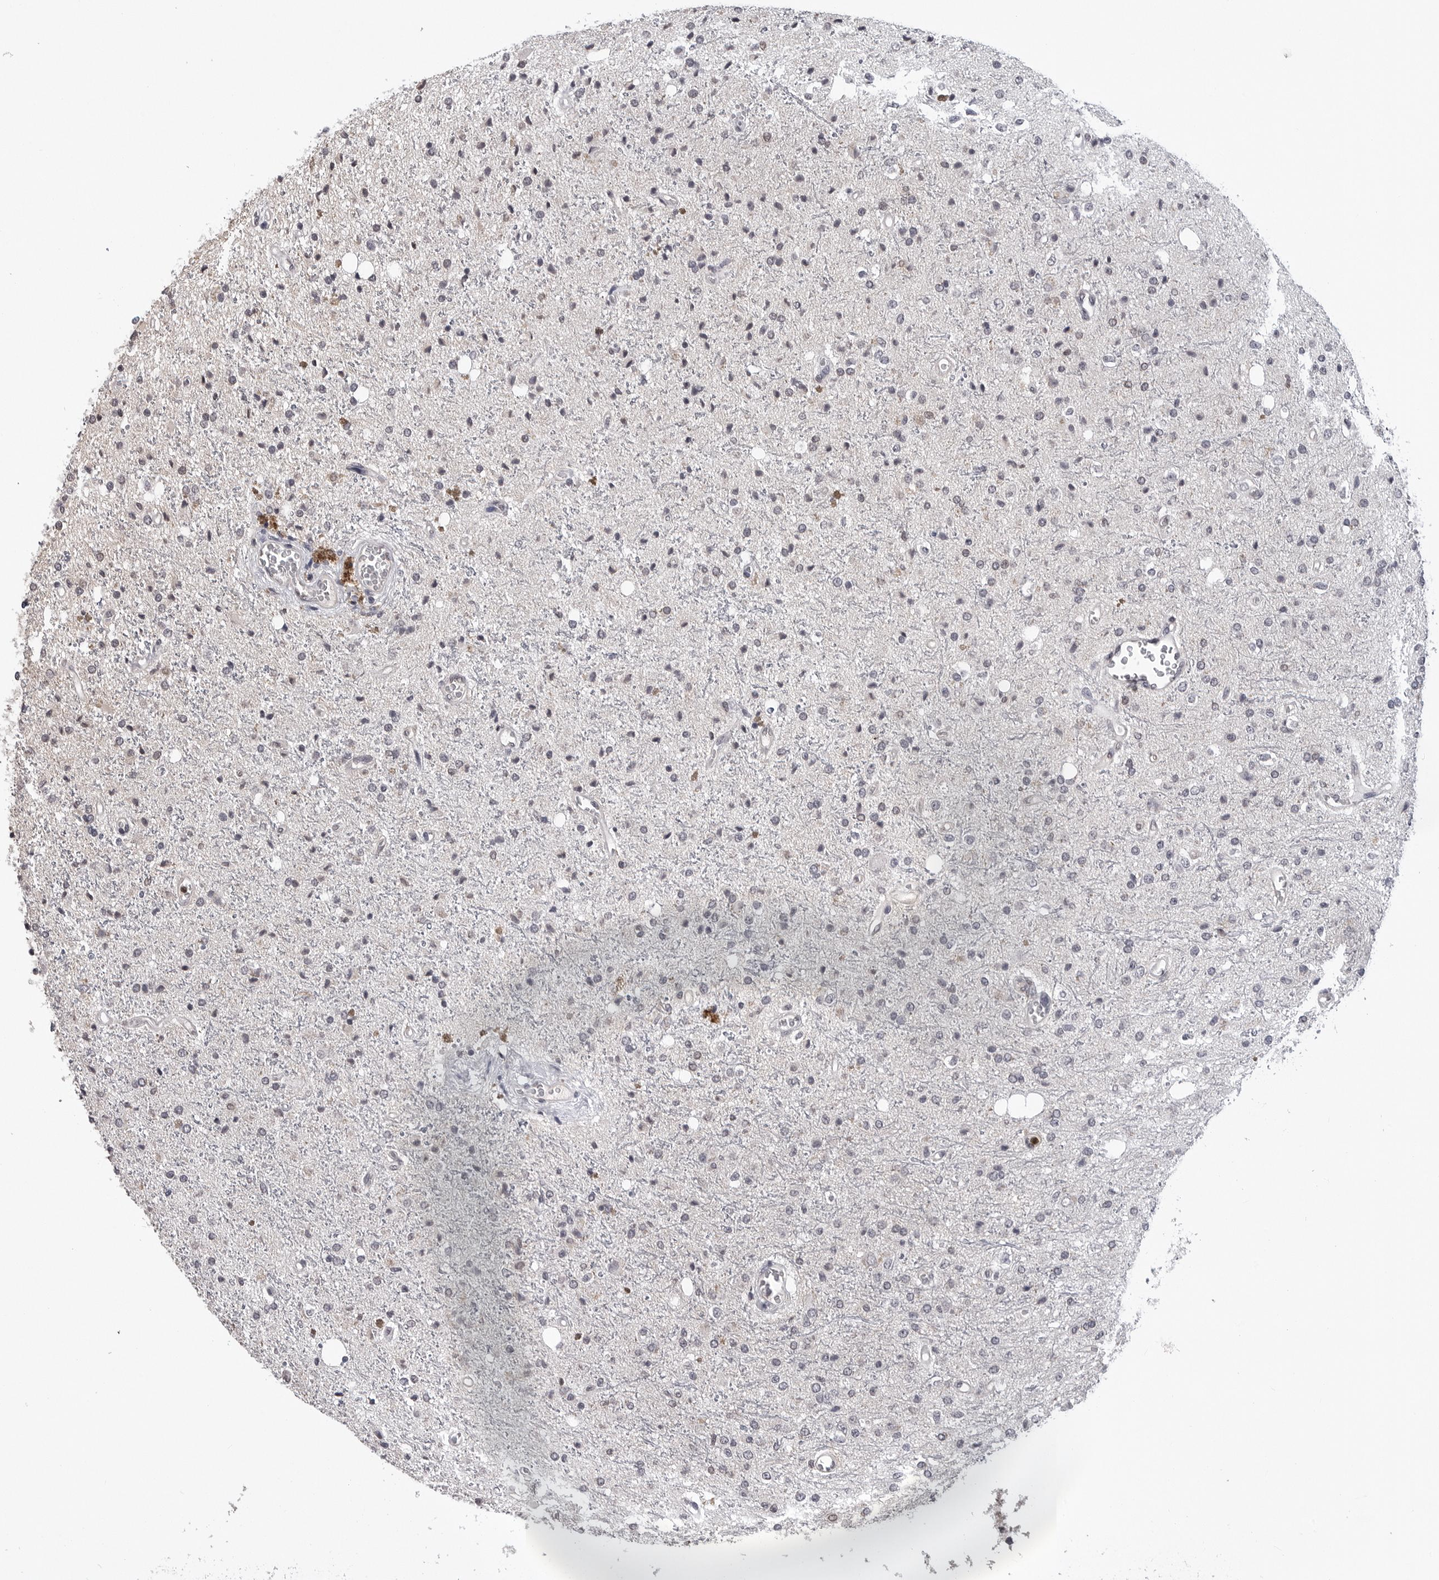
{"staining": {"intensity": "negative", "quantity": "none", "location": "none"}, "tissue": "glioma", "cell_type": "Tumor cells", "image_type": "cancer", "snomed": [{"axis": "morphology", "description": "Glioma, malignant, High grade"}, {"axis": "topography", "description": "Brain"}], "caption": "DAB immunohistochemical staining of glioma exhibits no significant positivity in tumor cells. (IHC, brightfield microscopy, high magnification).", "gene": "TRMT13", "patient": {"sex": "male", "age": 47}}